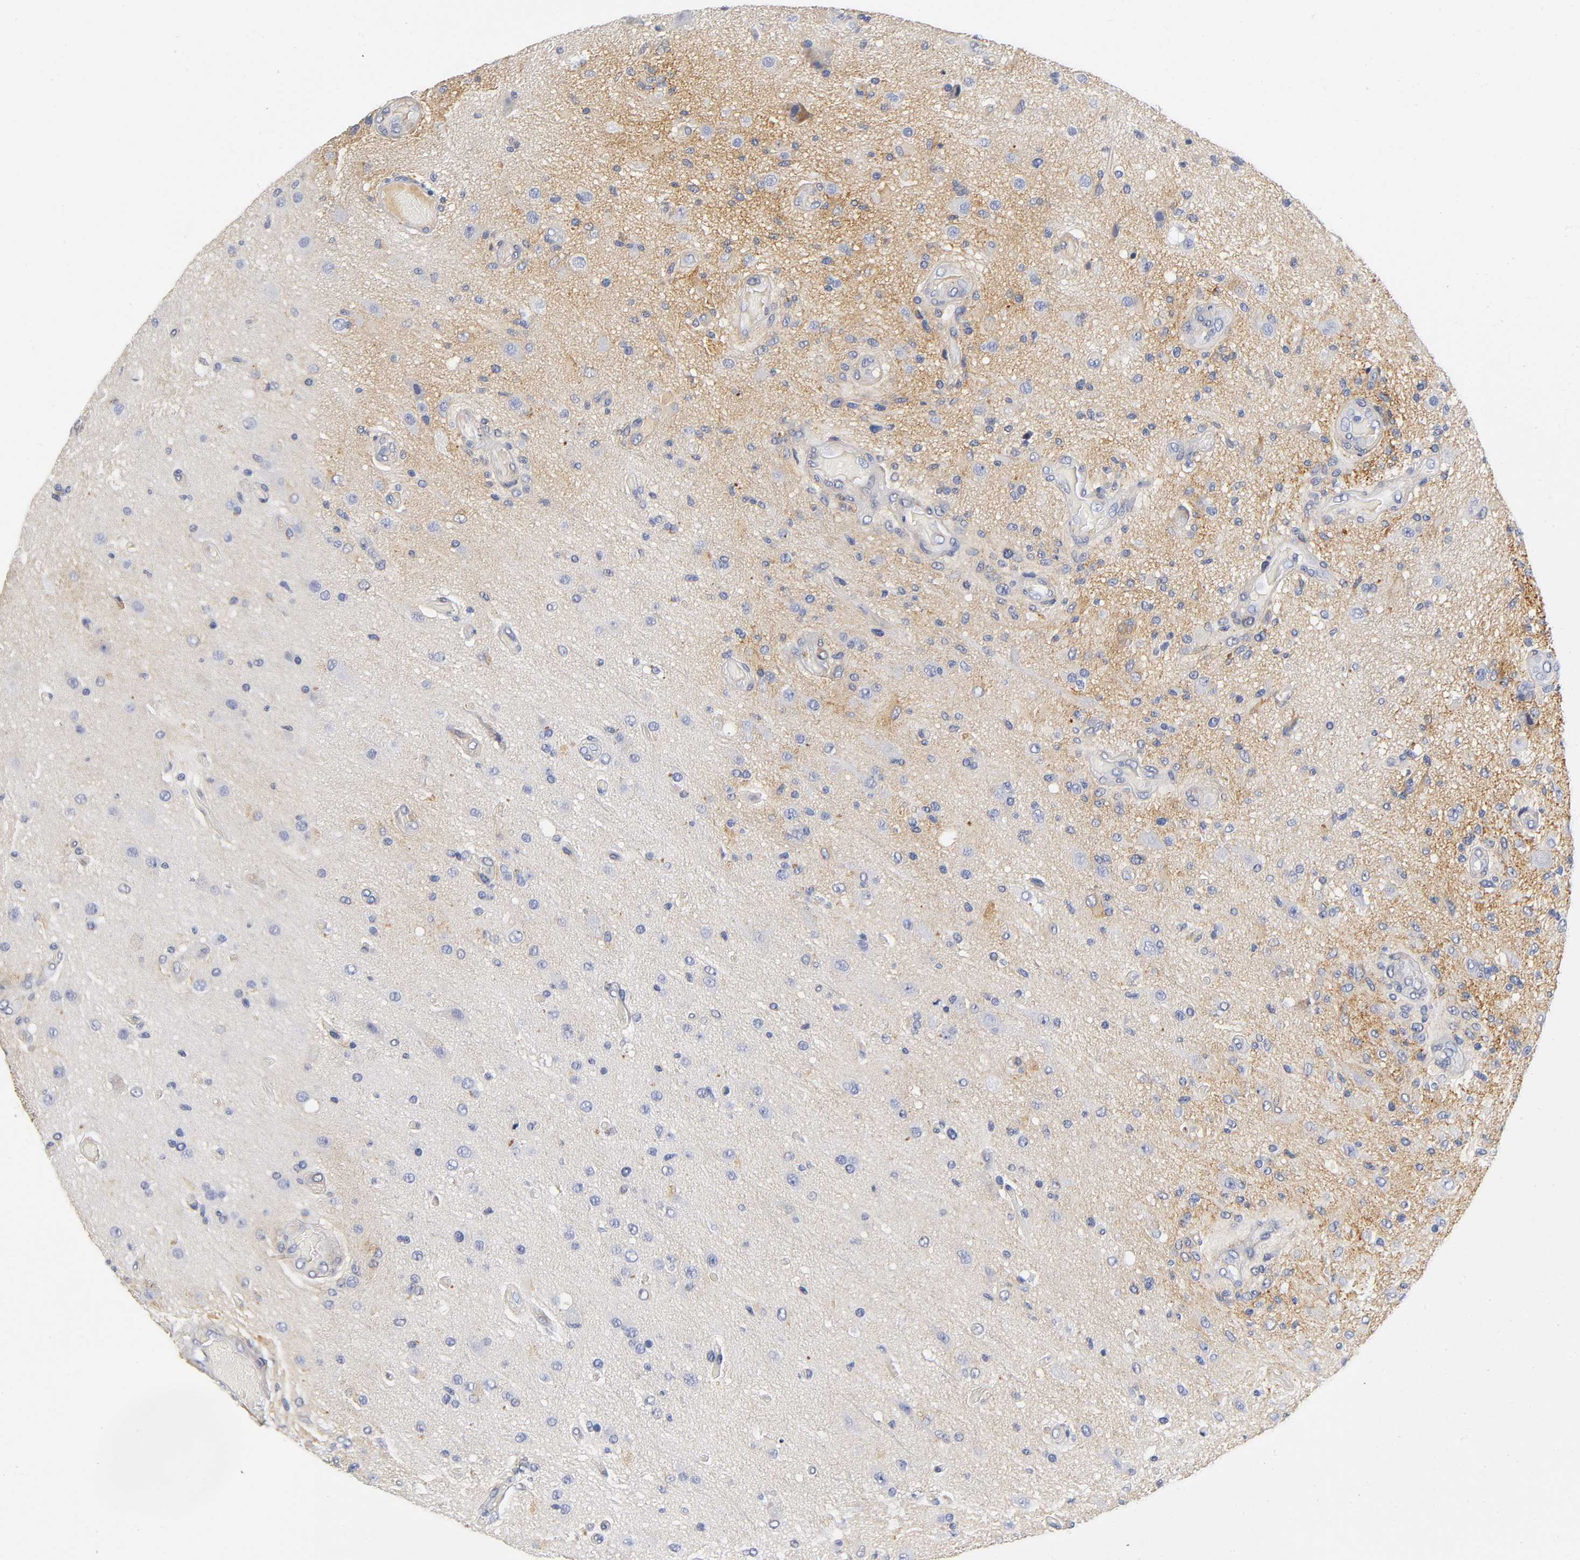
{"staining": {"intensity": "moderate", "quantity": ">75%", "location": "cytoplasmic/membranous"}, "tissue": "glioma", "cell_type": "Tumor cells", "image_type": "cancer", "snomed": [{"axis": "morphology", "description": "Normal tissue, NOS"}, {"axis": "morphology", "description": "Glioma, malignant, High grade"}, {"axis": "topography", "description": "Cerebral cortex"}], "caption": "High-grade glioma (malignant) tissue shows moderate cytoplasmic/membranous positivity in about >75% of tumor cells", "gene": "TNC", "patient": {"sex": "male", "age": 77}}